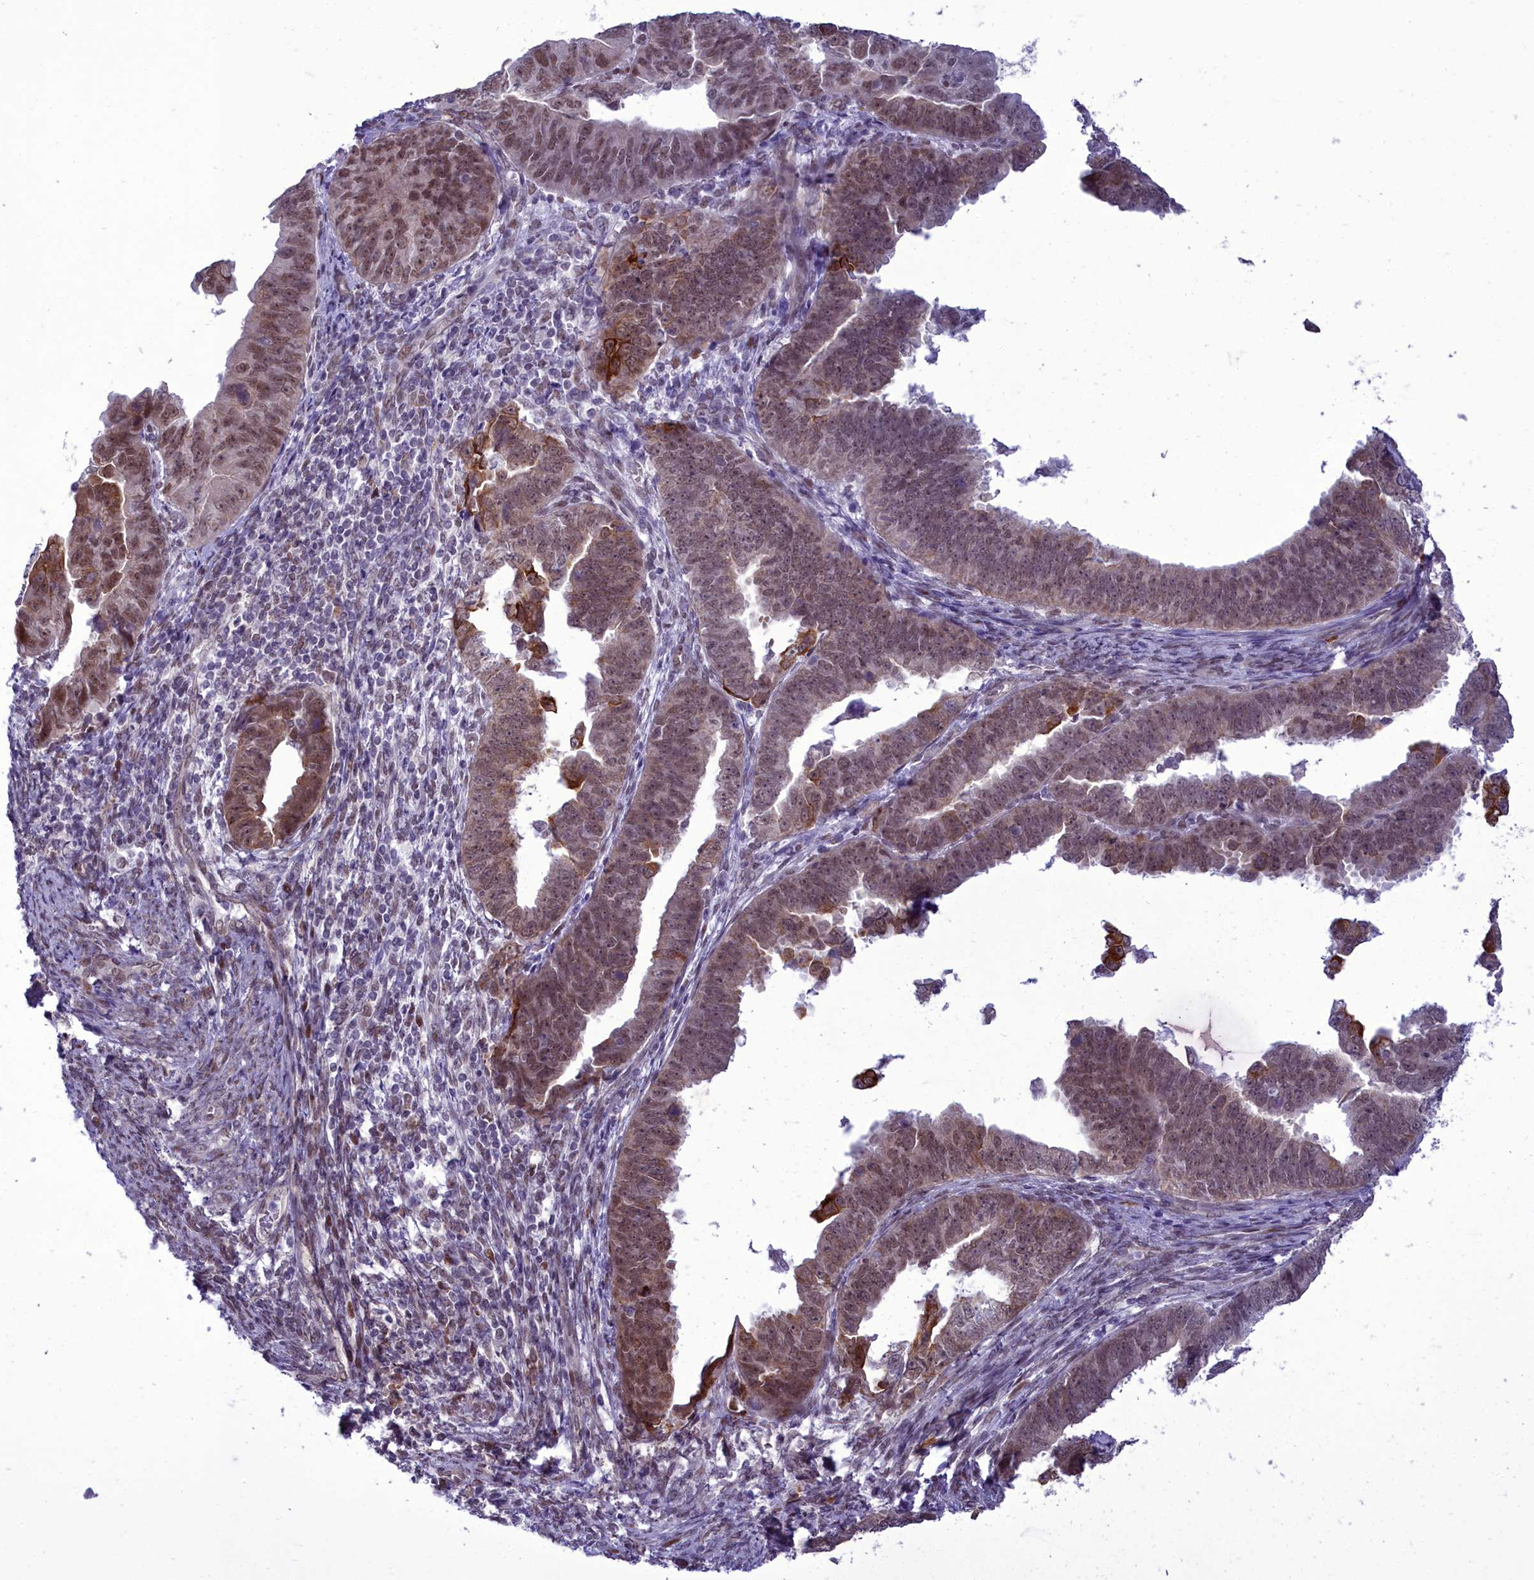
{"staining": {"intensity": "moderate", "quantity": ">75%", "location": "nuclear"}, "tissue": "endometrial cancer", "cell_type": "Tumor cells", "image_type": "cancer", "snomed": [{"axis": "morphology", "description": "Adenocarcinoma, NOS"}, {"axis": "topography", "description": "Endometrium"}], "caption": "Adenocarcinoma (endometrial) stained with a protein marker shows moderate staining in tumor cells.", "gene": "CEACAM19", "patient": {"sex": "female", "age": 75}}